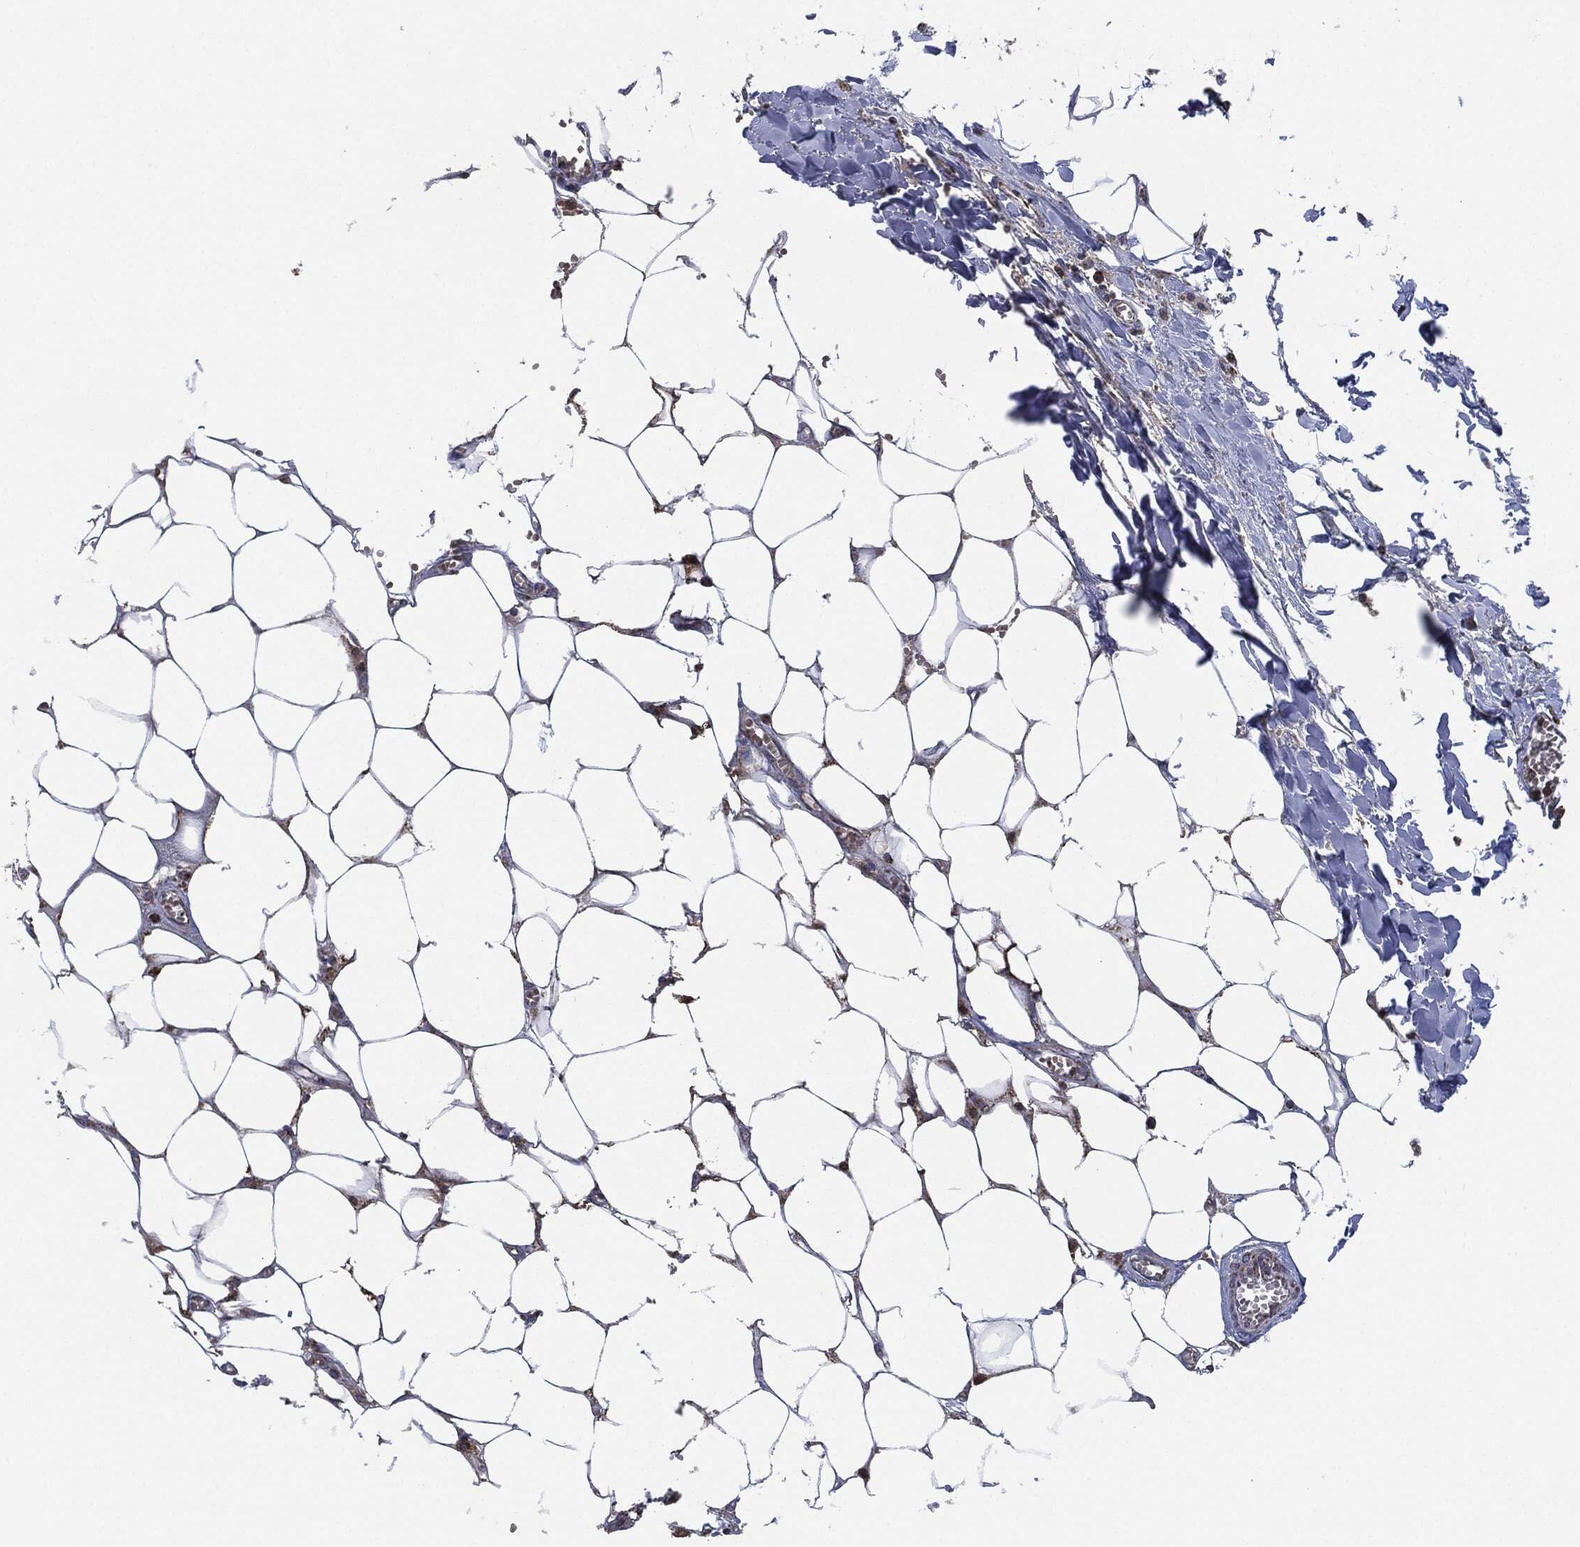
{"staining": {"intensity": "negative", "quantity": "none", "location": "none"}, "tissue": "adipose tissue", "cell_type": "Adipocytes", "image_type": "normal", "snomed": [{"axis": "morphology", "description": "Normal tissue, NOS"}, {"axis": "morphology", "description": "Squamous cell carcinoma, NOS"}, {"axis": "topography", "description": "Cartilage tissue"}, {"axis": "topography", "description": "Lung"}], "caption": "DAB immunohistochemical staining of unremarkable human adipose tissue displays no significant positivity in adipocytes. The staining is performed using DAB (3,3'-diaminobenzidine) brown chromogen with nuclei counter-stained in using hematoxylin.", "gene": "NDUFV2", "patient": {"sex": "male", "age": 66}}